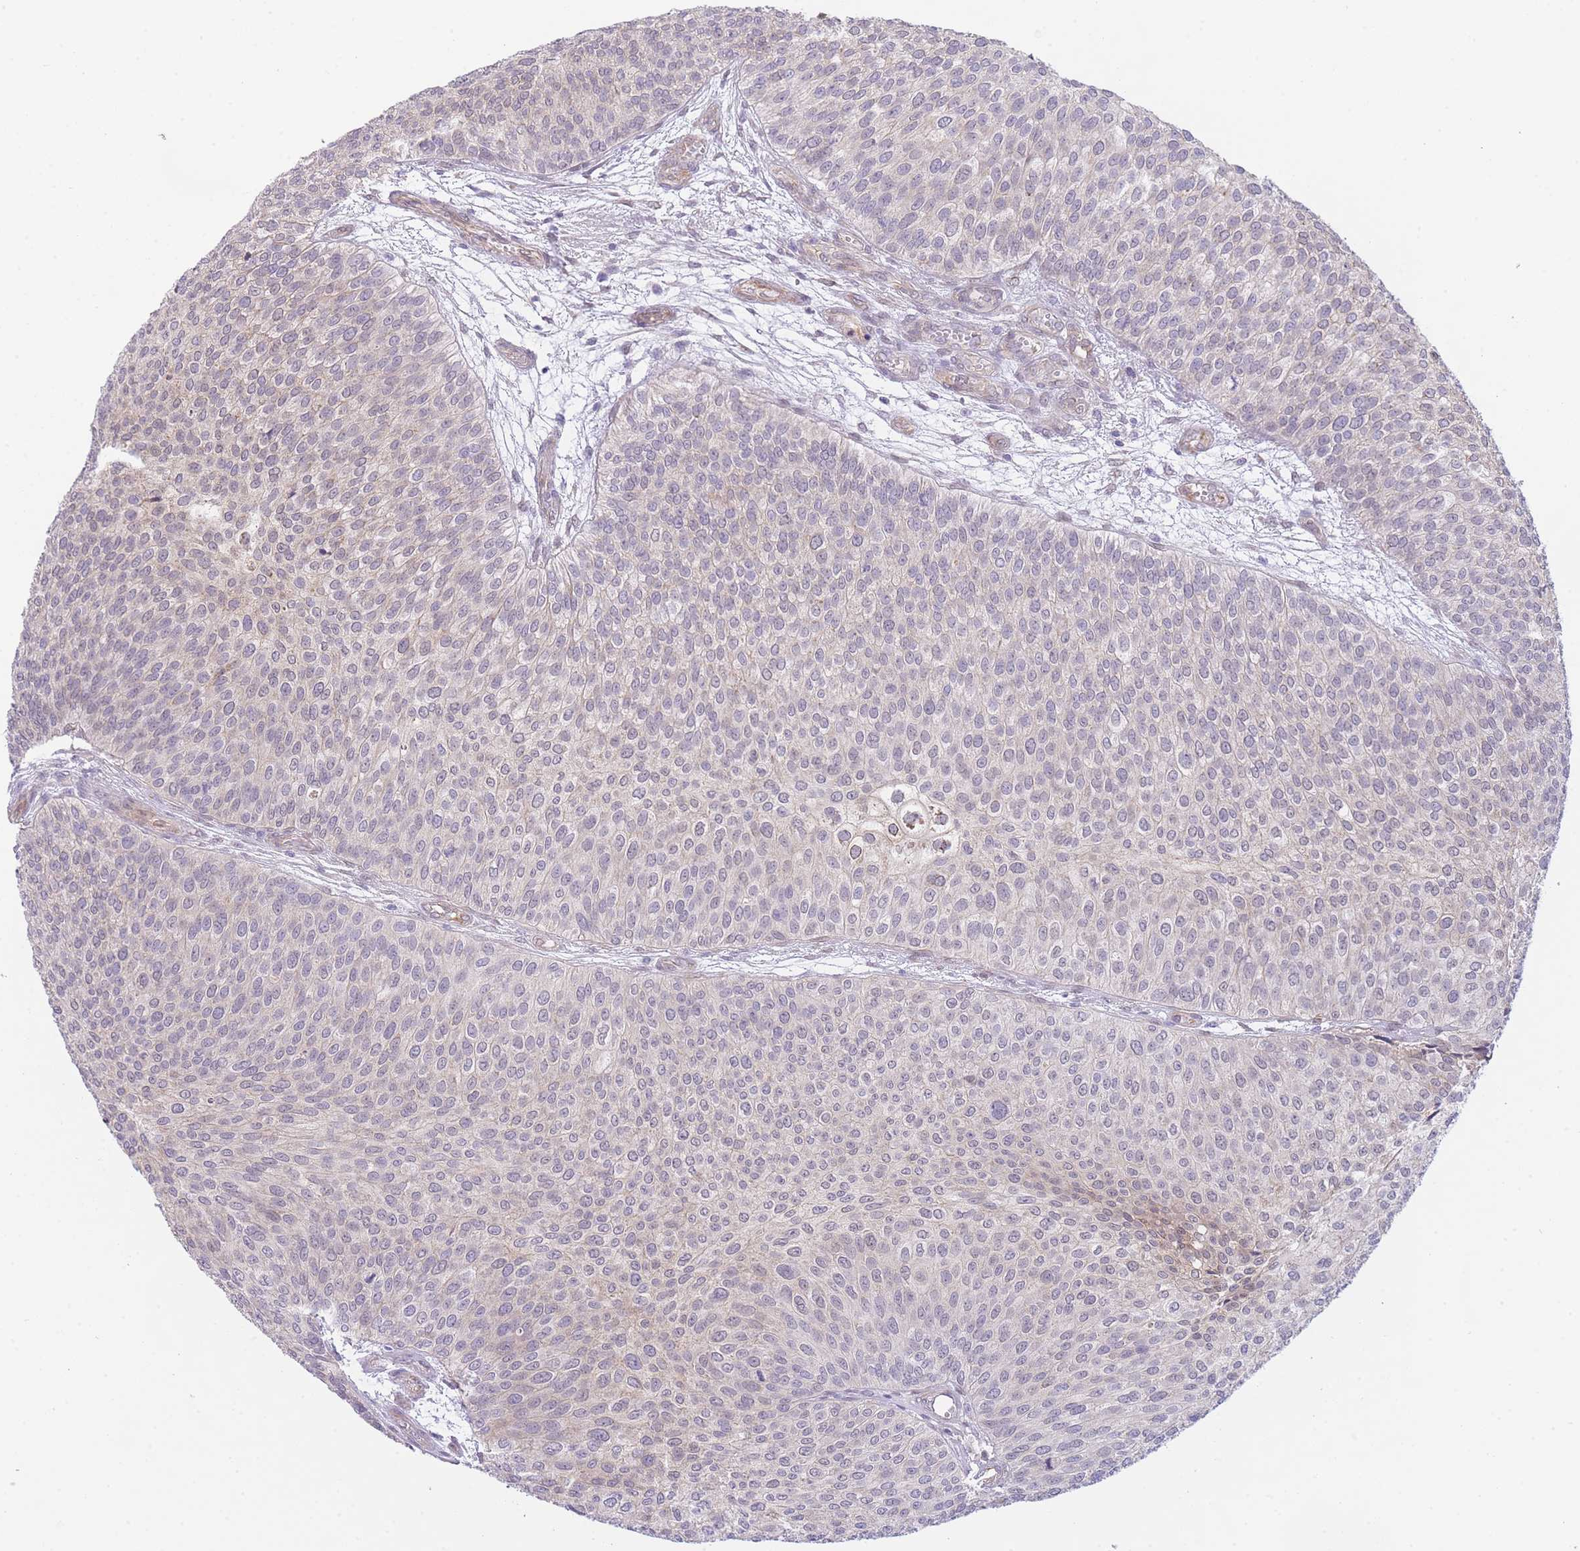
{"staining": {"intensity": "negative", "quantity": "none", "location": "none"}, "tissue": "urothelial cancer", "cell_type": "Tumor cells", "image_type": "cancer", "snomed": [{"axis": "morphology", "description": "Urothelial carcinoma, Low grade"}, {"axis": "topography", "description": "Urinary bladder"}], "caption": "Immunohistochemistry (IHC) of human urothelial cancer demonstrates no expression in tumor cells.", "gene": "CTBP1", "patient": {"sex": "male", "age": 84}}